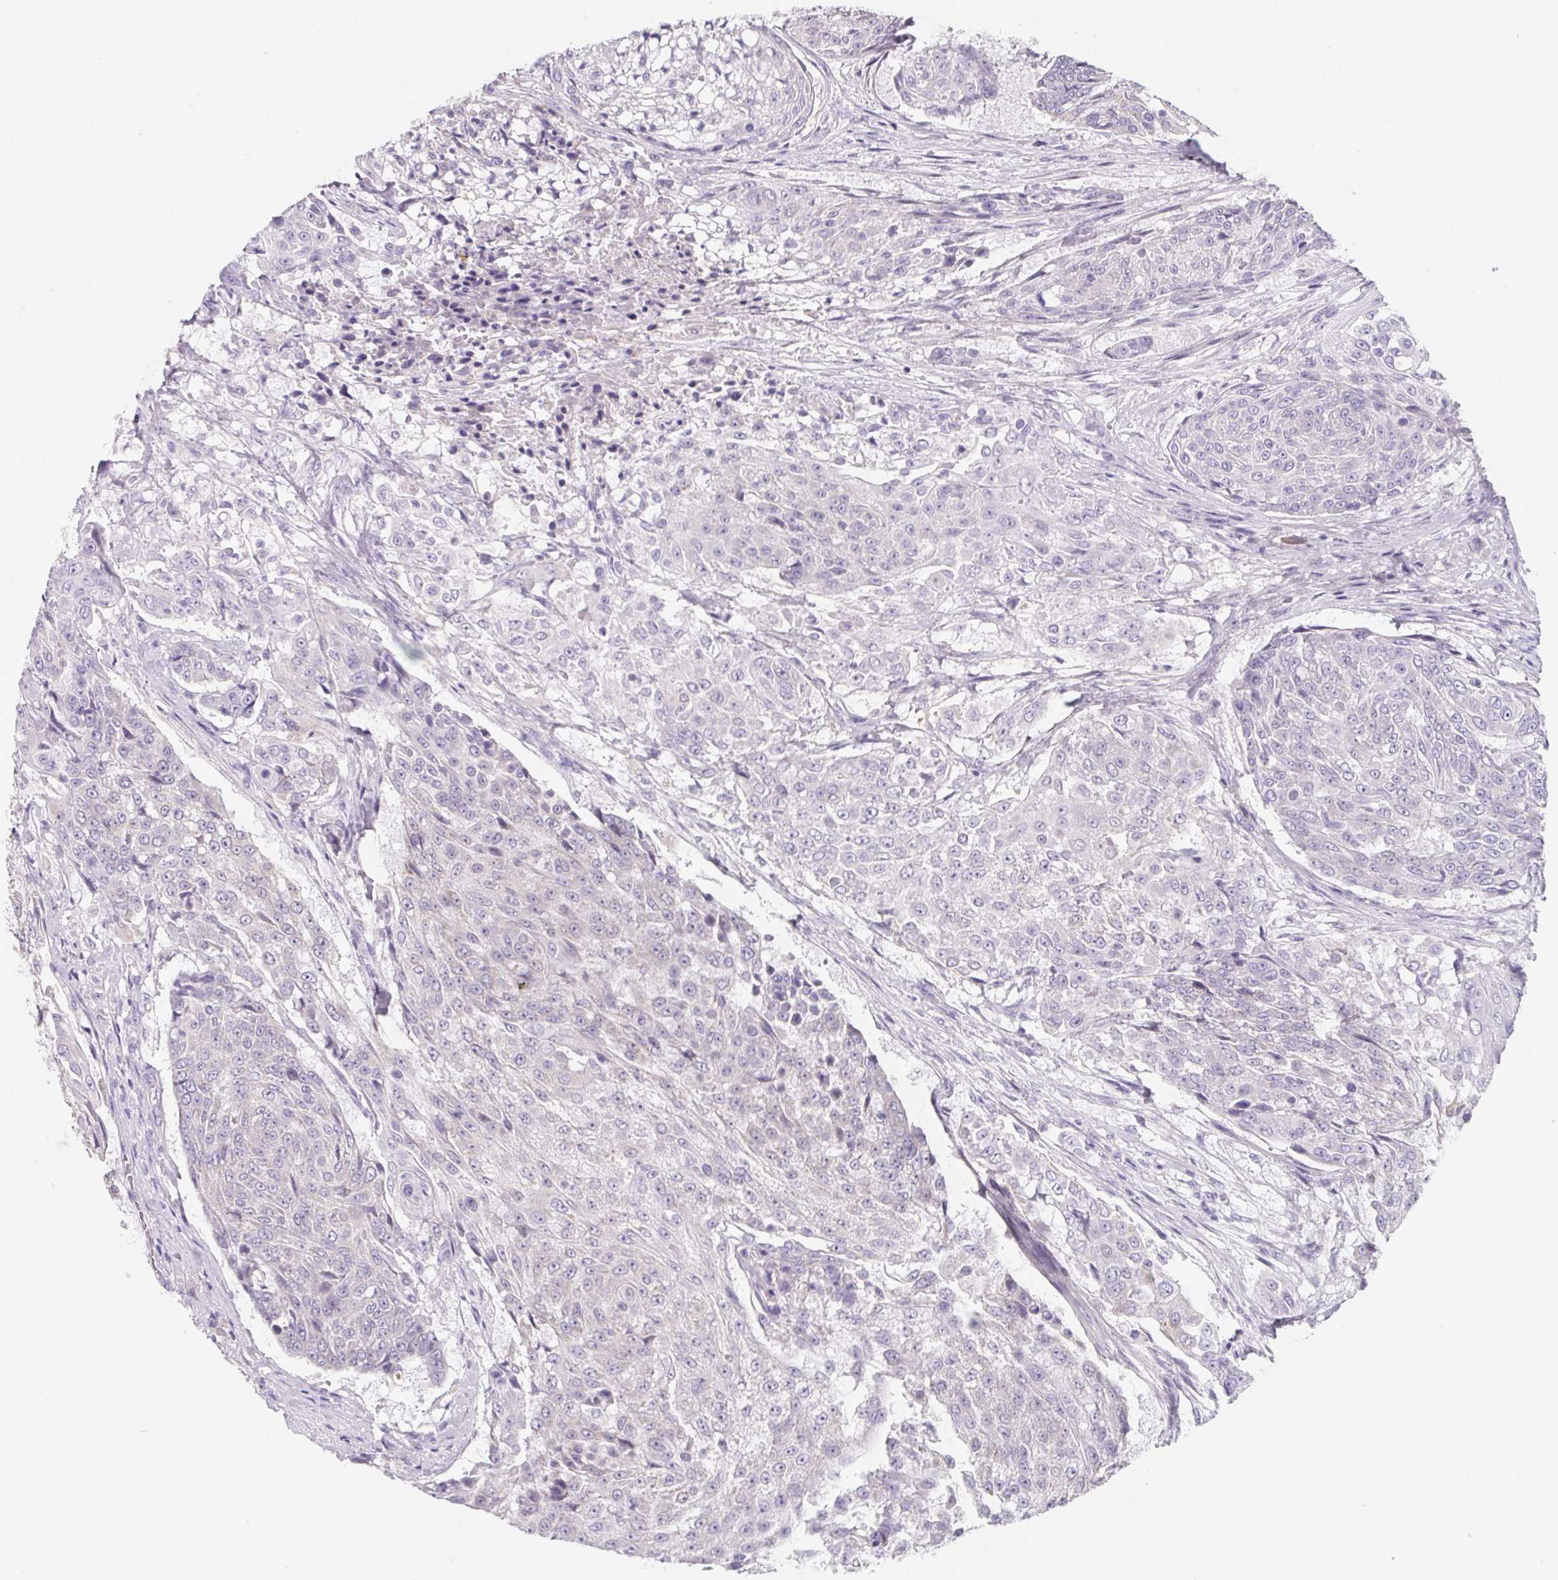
{"staining": {"intensity": "negative", "quantity": "none", "location": "none"}, "tissue": "urothelial cancer", "cell_type": "Tumor cells", "image_type": "cancer", "snomed": [{"axis": "morphology", "description": "Urothelial carcinoma, High grade"}, {"axis": "topography", "description": "Urinary bladder"}], "caption": "Urothelial carcinoma (high-grade) stained for a protein using IHC exhibits no expression tumor cells.", "gene": "LPA", "patient": {"sex": "female", "age": 63}}